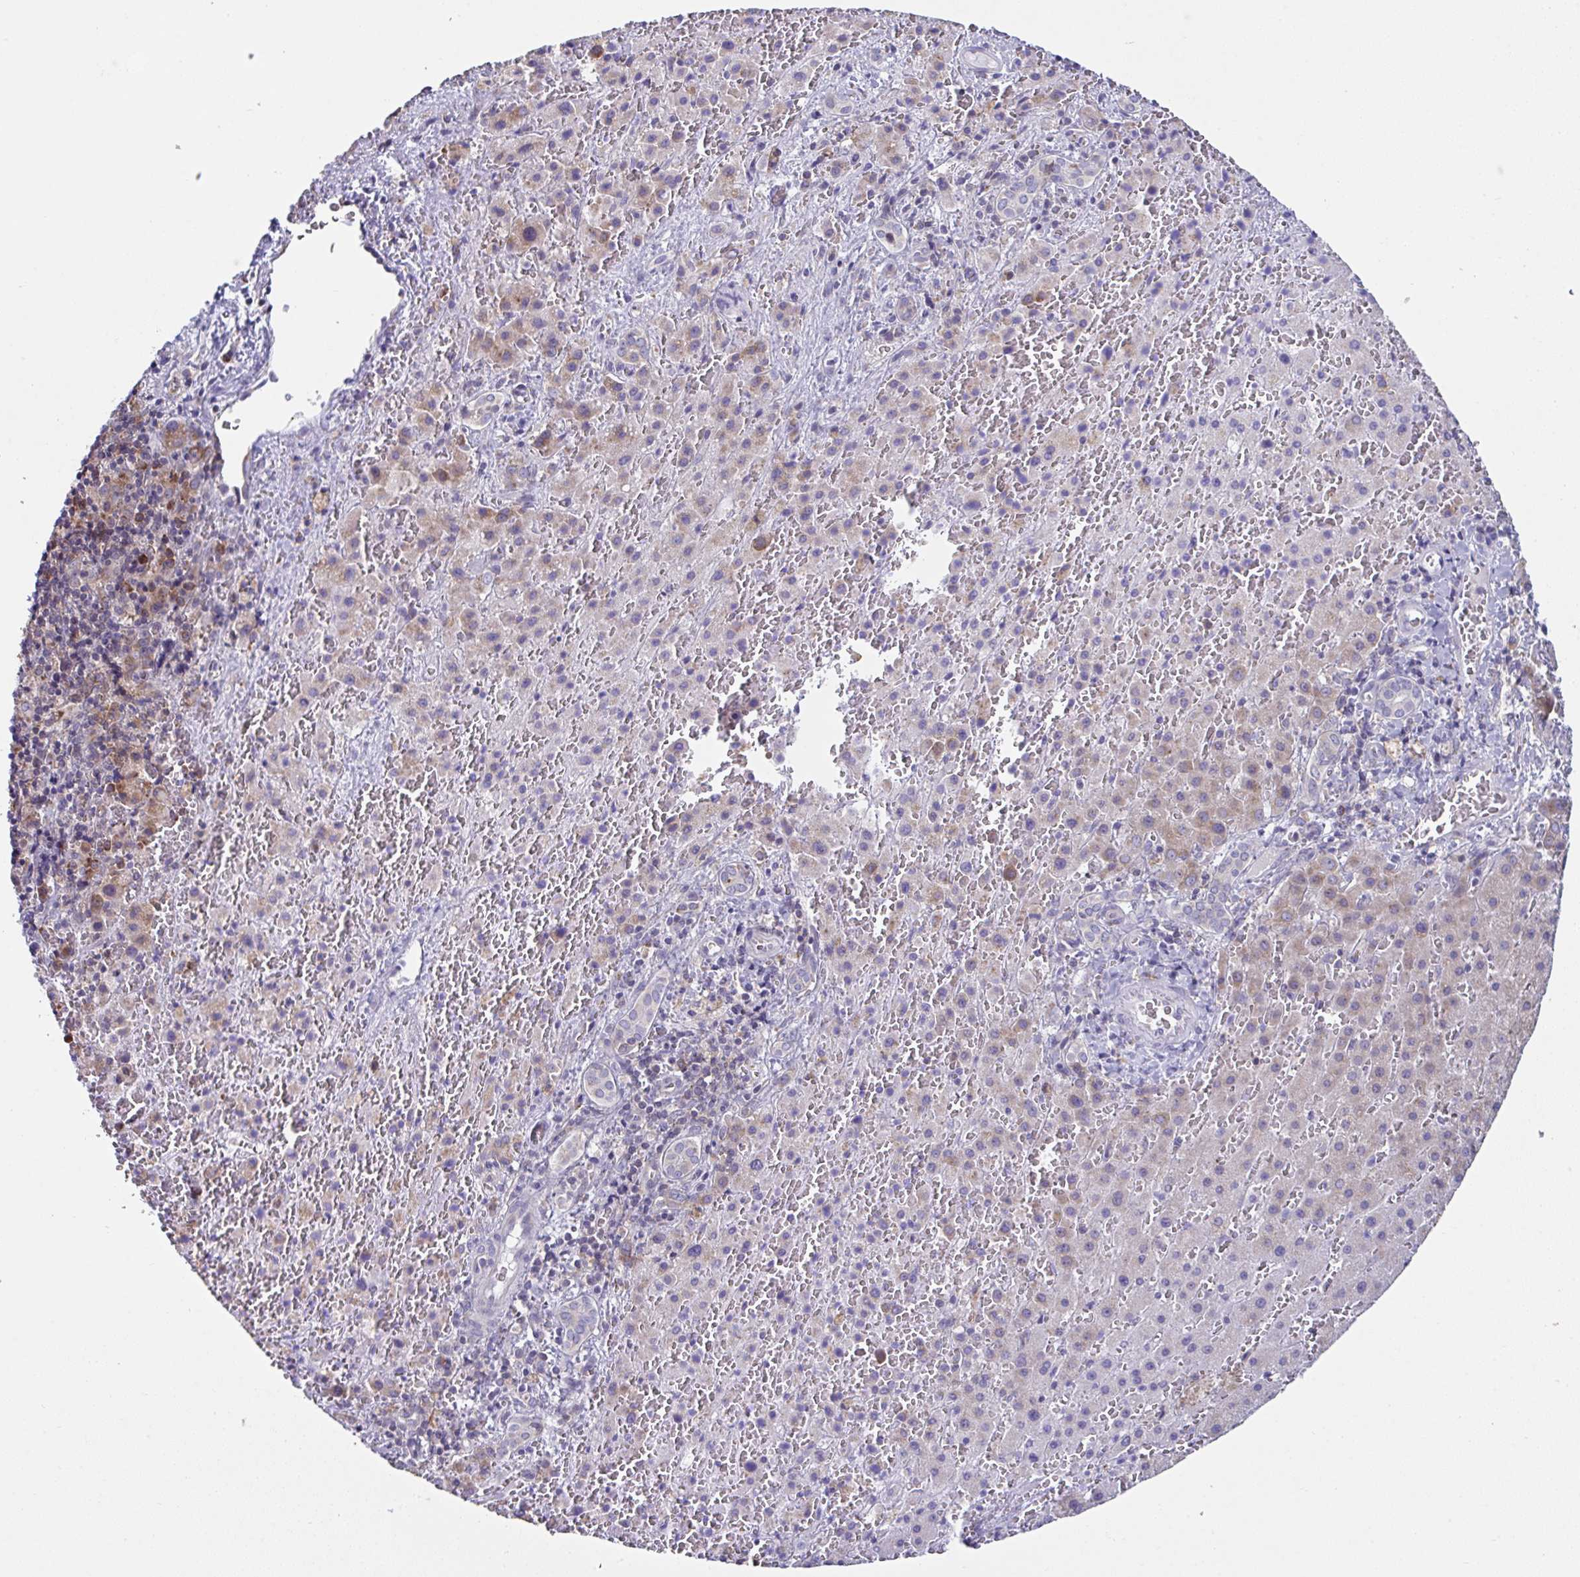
{"staining": {"intensity": "moderate", "quantity": "25%-75%", "location": "cytoplasmic/membranous"}, "tissue": "liver cancer", "cell_type": "Tumor cells", "image_type": "cancer", "snomed": [{"axis": "morphology", "description": "Carcinoma, Hepatocellular, NOS"}, {"axis": "topography", "description": "Liver"}], "caption": "Hepatocellular carcinoma (liver) was stained to show a protein in brown. There is medium levels of moderate cytoplasmic/membranous positivity in about 25%-75% of tumor cells. (IHC, brightfield microscopy, high magnification).", "gene": "FAU", "patient": {"sex": "male", "age": 27}}